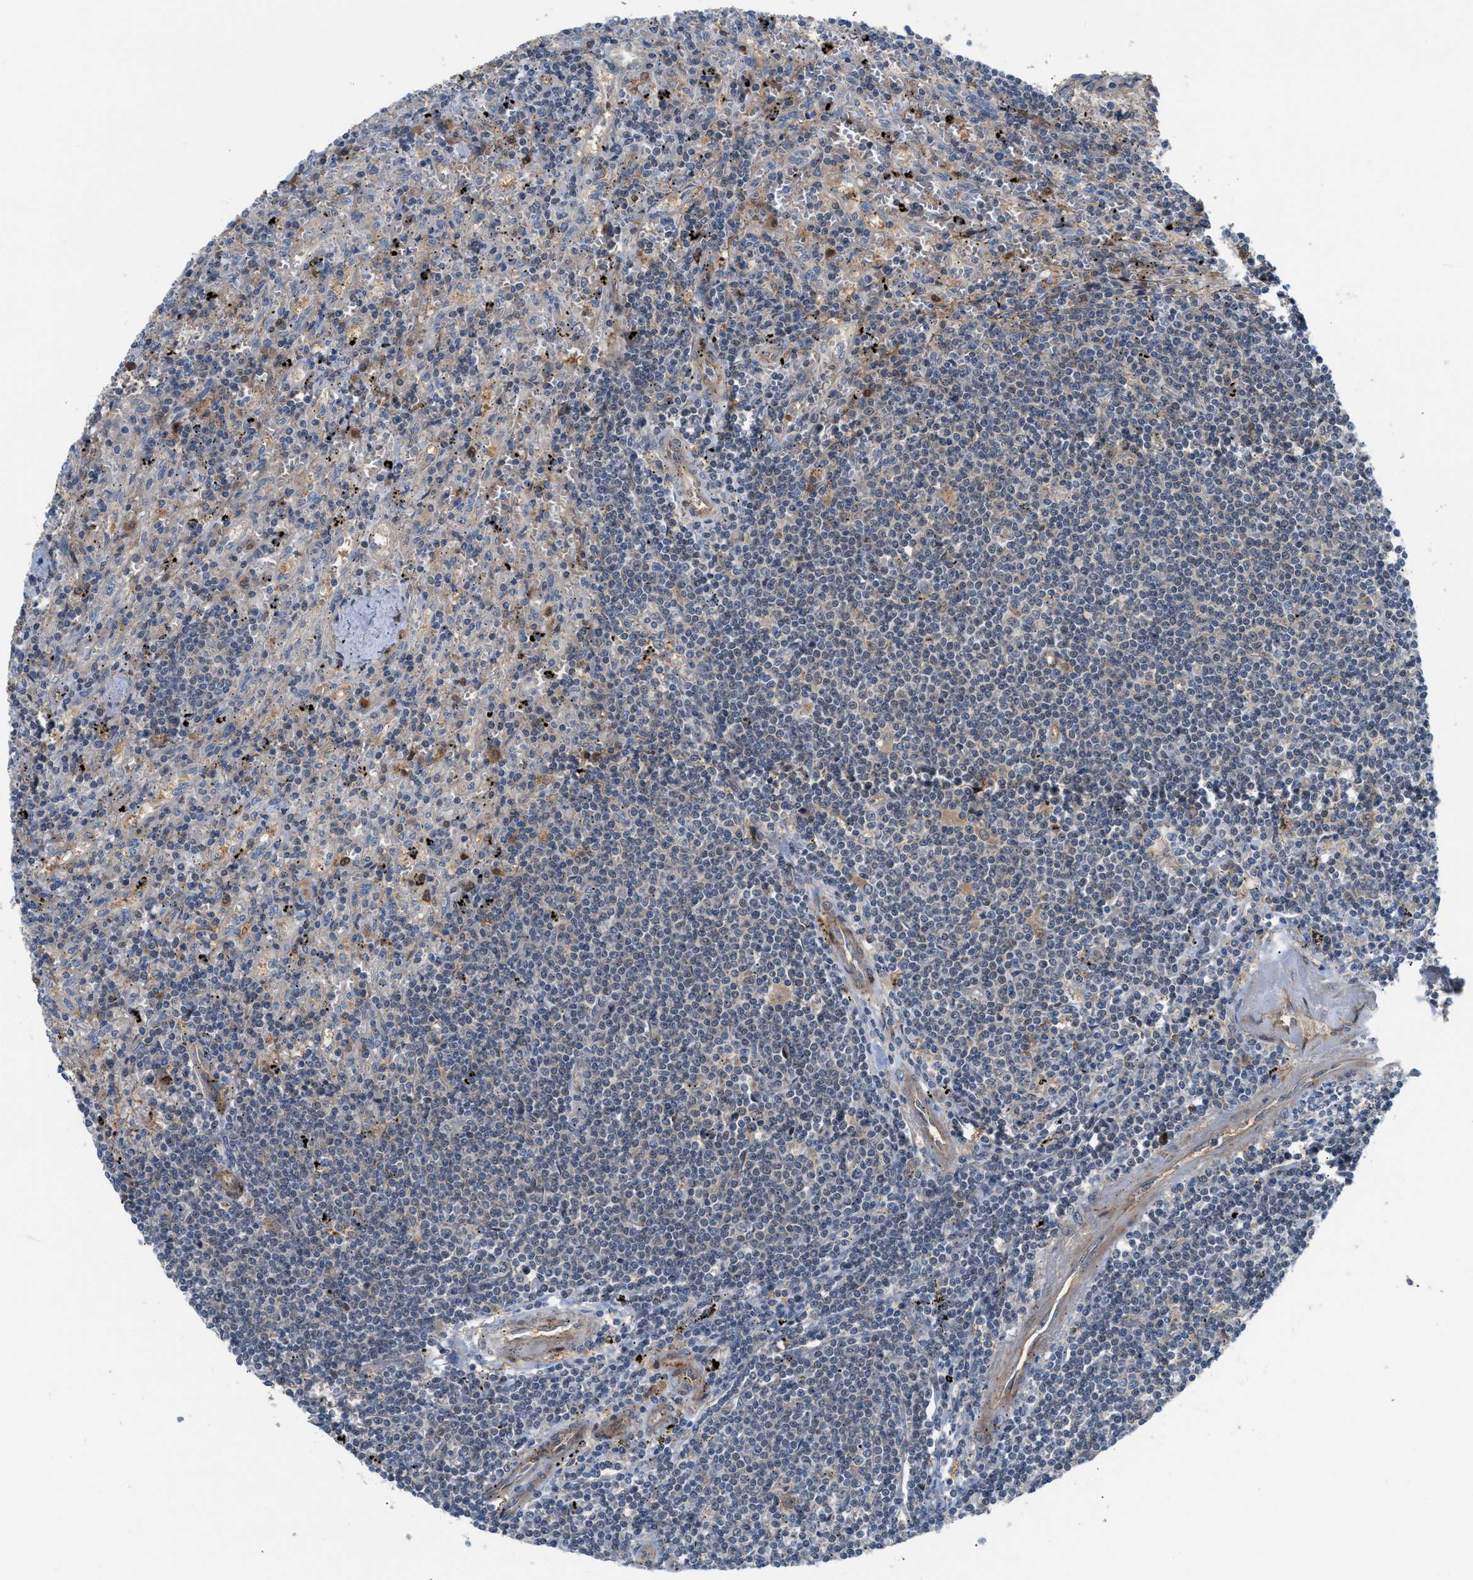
{"staining": {"intensity": "negative", "quantity": "none", "location": "none"}, "tissue": "lymphoma", "cell_type": "Tumor cells", "image_type": "cancer", "snomed": [{"axis": "morphology", "description": "Malignant lymphoma, non-Hodgkin's type, Low grade"}, {"axis": "topography", "description": "Spleen"}], "caption": "Lymphoma was stained to show a protein in brown. There is no significant expression in tumor cells.", "gene": "TRAK2", "patient": {"sex": "male", "age": 76}}